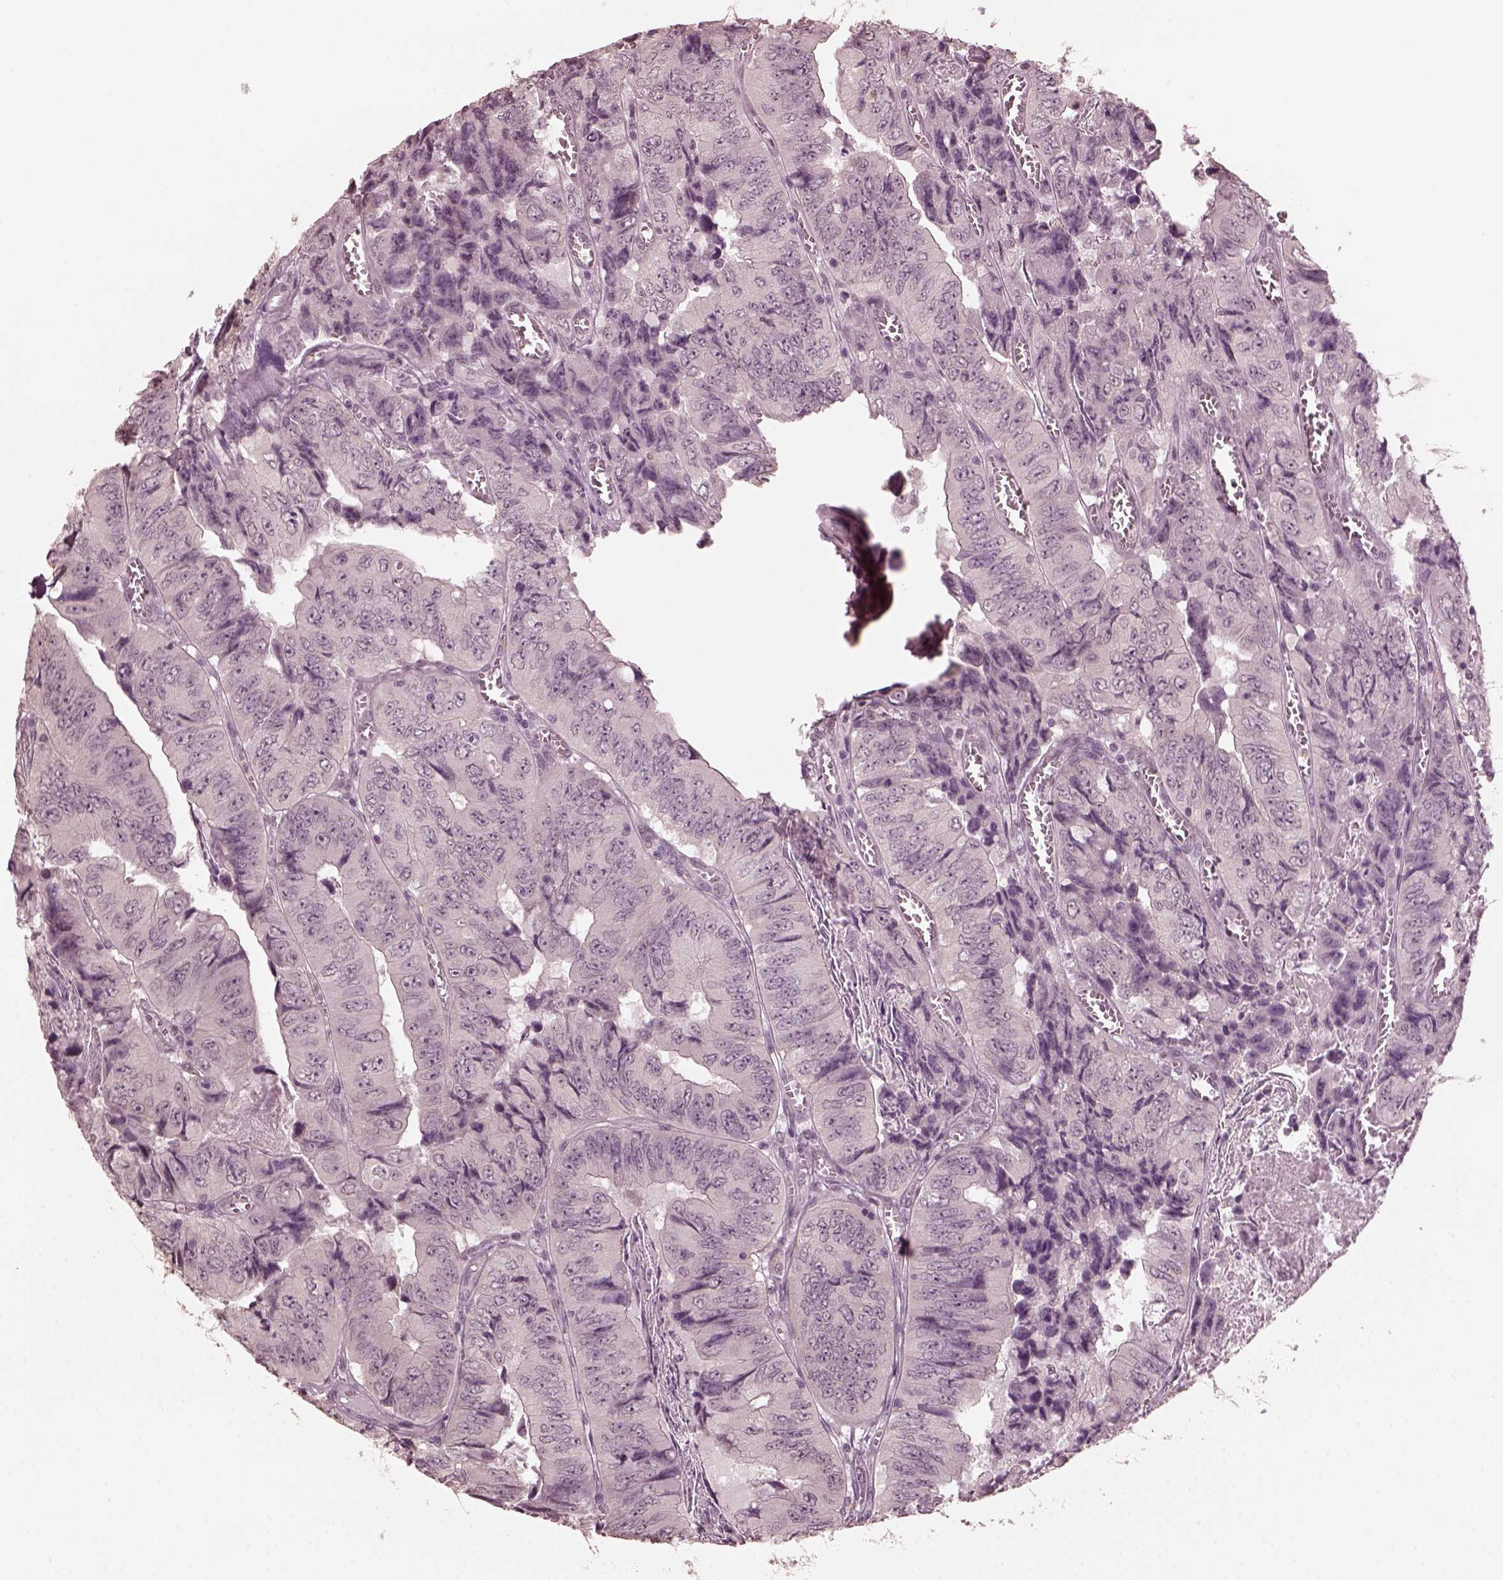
{"staining": {"intensity": "negative", "quantity": "none", "location": "none"}, "tissue": "colorectal cancer", "cell_type": "Tumor cells", "image_type": "cancer", "snomed": [{"axis": "morphology", "description": "Adenocarcinoma, NOS"}, {"axis": "topography", "description": "Colon"}], "caption": "High power microscopy photomicrograph of an immunohistochemistry histopathology image of colorectal cancer (adenocarcinoma), revealing no significant staining in tumor cells. (DAB (3,3'-diaminobenzidine) IHC, high magnification).", "gene": "KRT79", "patient": {"sex": "female", "age": 84}}